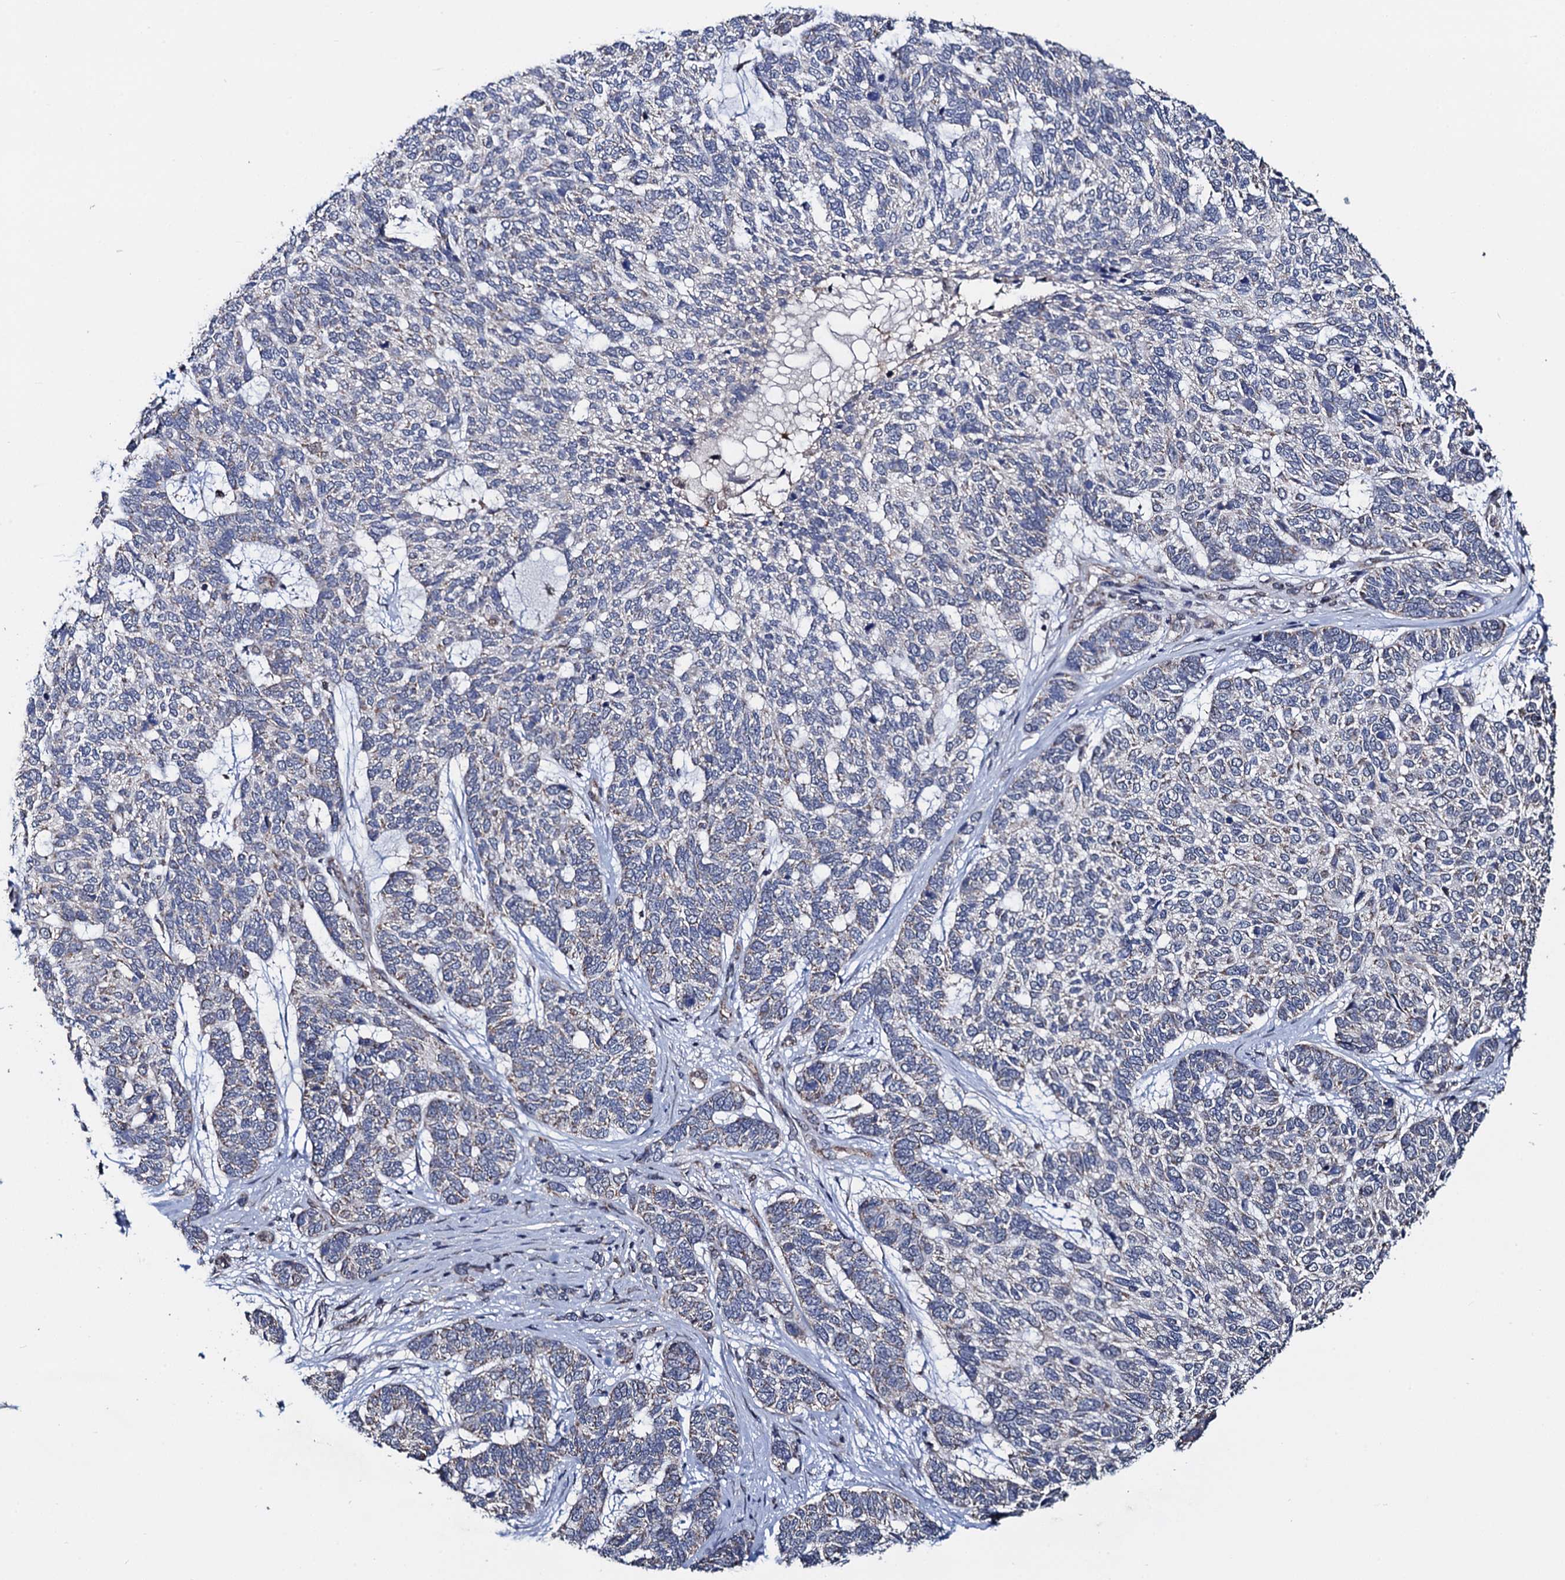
{"staining": {"intensity": "negative", "quantity": "none", "location": "none"}, "tissue": "skin cancer", "cell_type": "Tumor cells", "image_type": "cancer", "snomed": [{"axis": "morphology", "description": "Basal cell carcinoma"}, {"axis": "topography", "description": "Skin"}], "caption": "IHC image of neoplastic tissue: skin basal cell carcinoma stained with DAB demonstrates no significant protein positivity in tumor cells.", "gene": "PTCD3", "patient": {"sex": "female", "age": 65}}